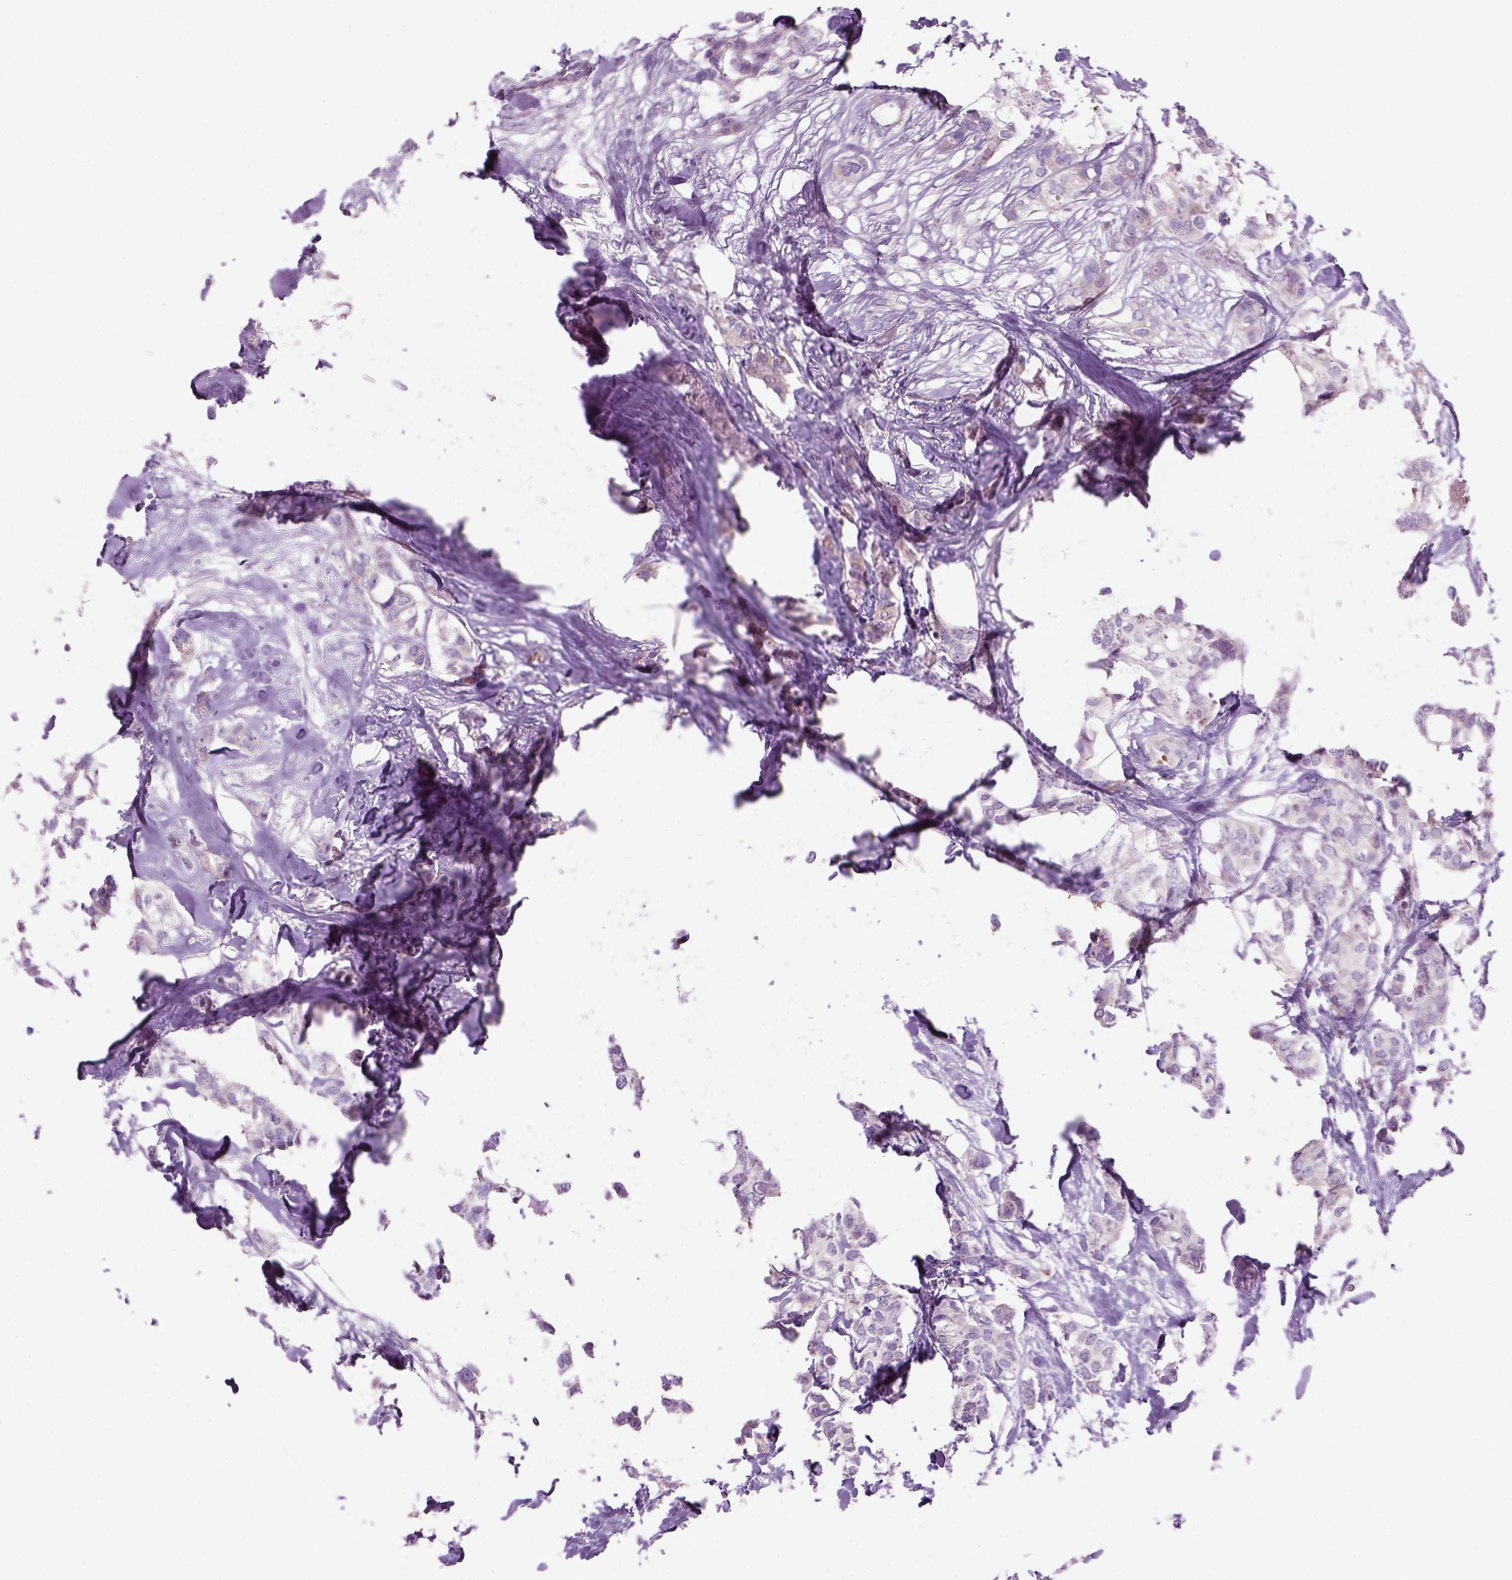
{"staining": {"intensity": "negative", "quantity": "none", "location": "none"}, "tissue": "breast cancer", "cell_type": "Tumor cells", "image_type": "cancer", "snomed": [{"axis": "morphology", "description": "Duct carcinoma"}, {"axis": "topography", "description": "Breast"}], "caption": "This is an immunohistochemistry (IHC) photomicrograph of breast invasive ductal carcinoma. There is no staining in tumor cells.", "gene": "CD84", "patient": {"sex": "female", "age": 62}}